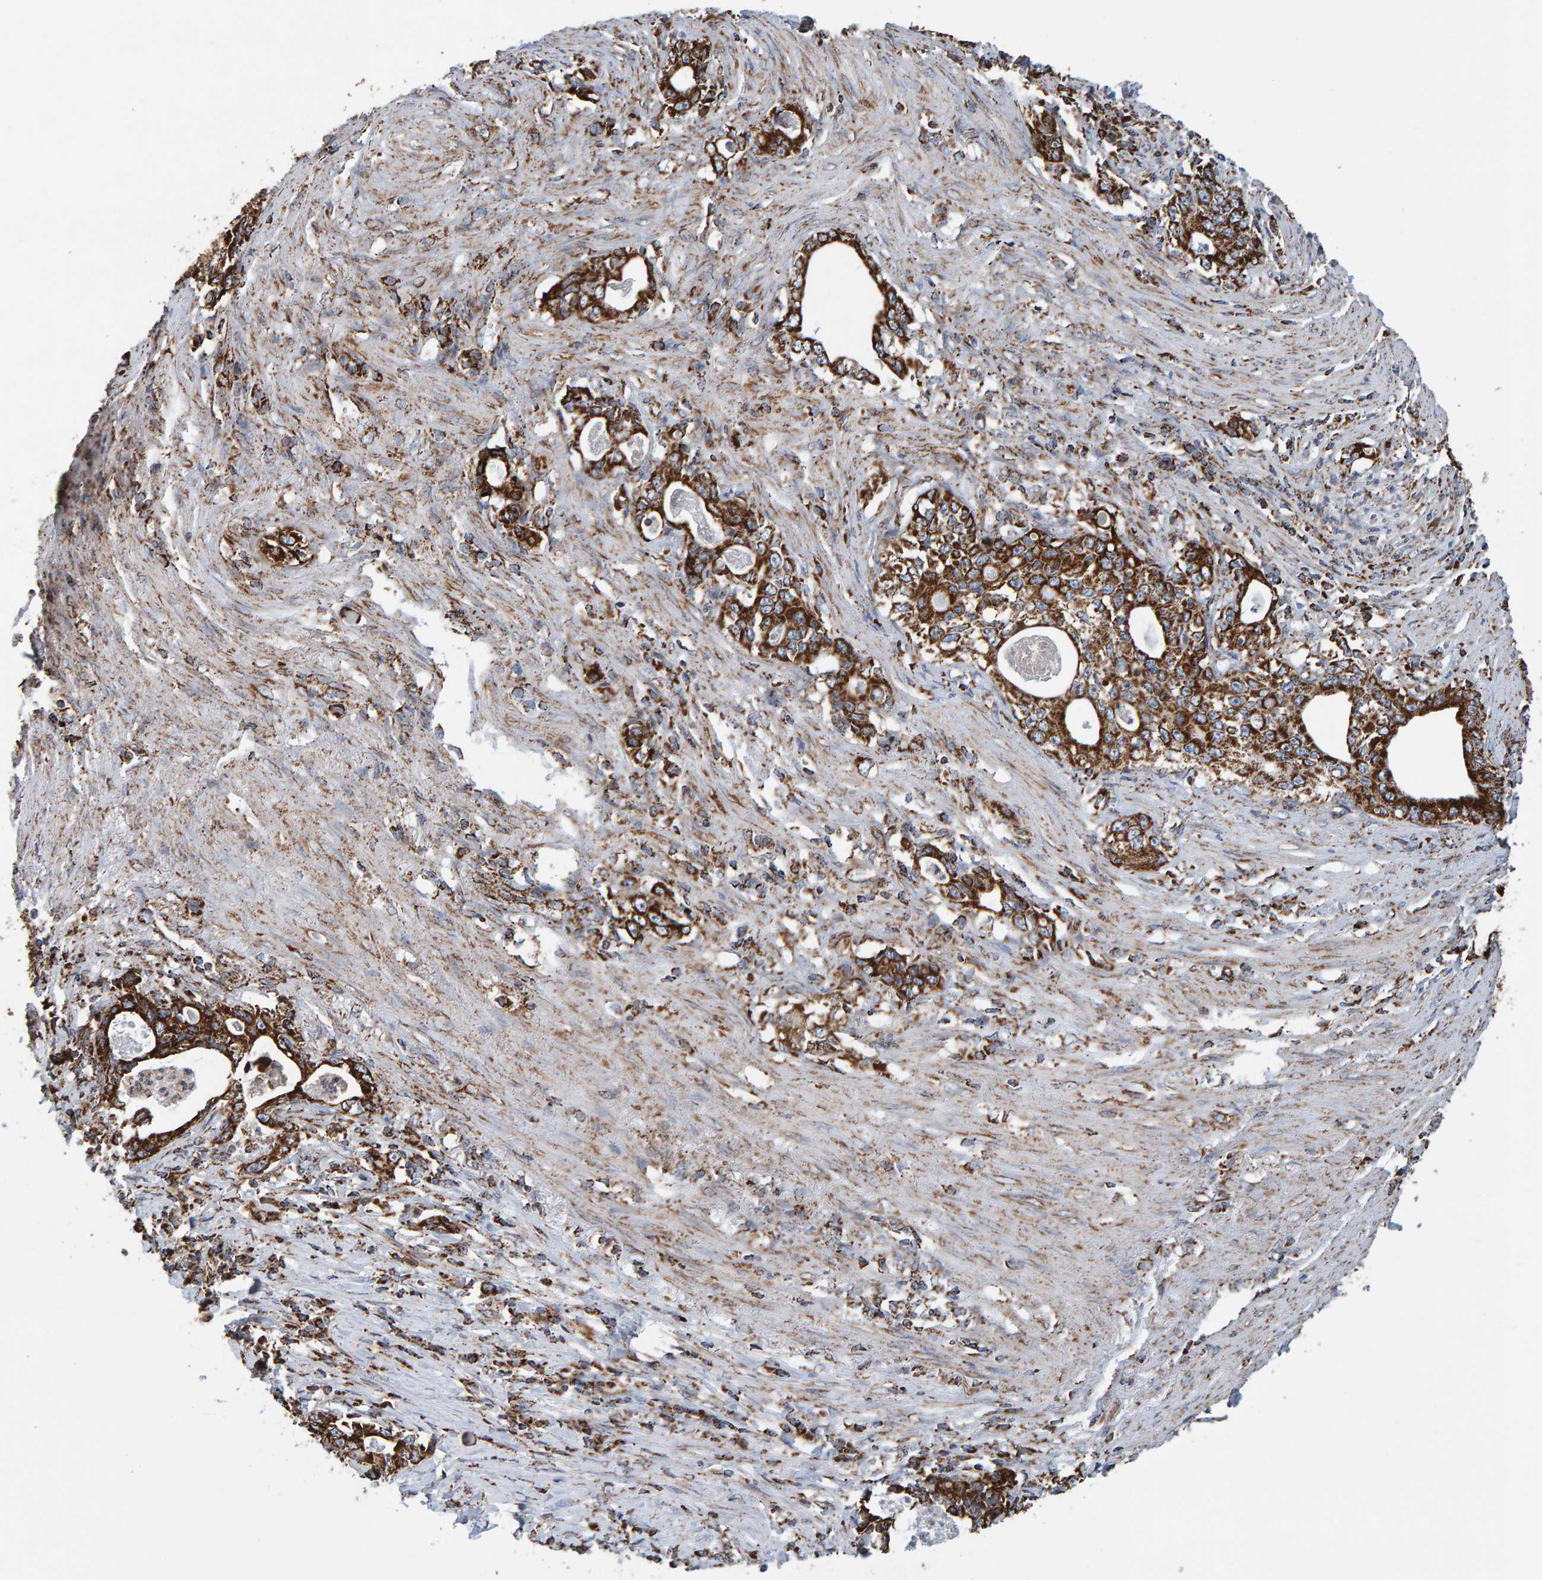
{"staining": {"intensity": "strong", "quantity": ">75%", "location": "cytoplasmic/membranous"}, "tissue": "stomach cancer", "cell_type": "Tumor cells", "image_type": "cancer", "snomed": [{"axis": "morphology", "description": "Adenocarcinoma, NOS"}, {"axis": "topography", "description": "Stomach, lower"}], "caption": "DAB (3,3'-diaminobenzidine) immunohistochemical staining of adenocarcinoma (stomach) displays strong cytoplasmic/membranous protein expression in about >75% of tumor cells.", "gene": "MRPL45", "patient": {"sex": "female", "age": 72}}